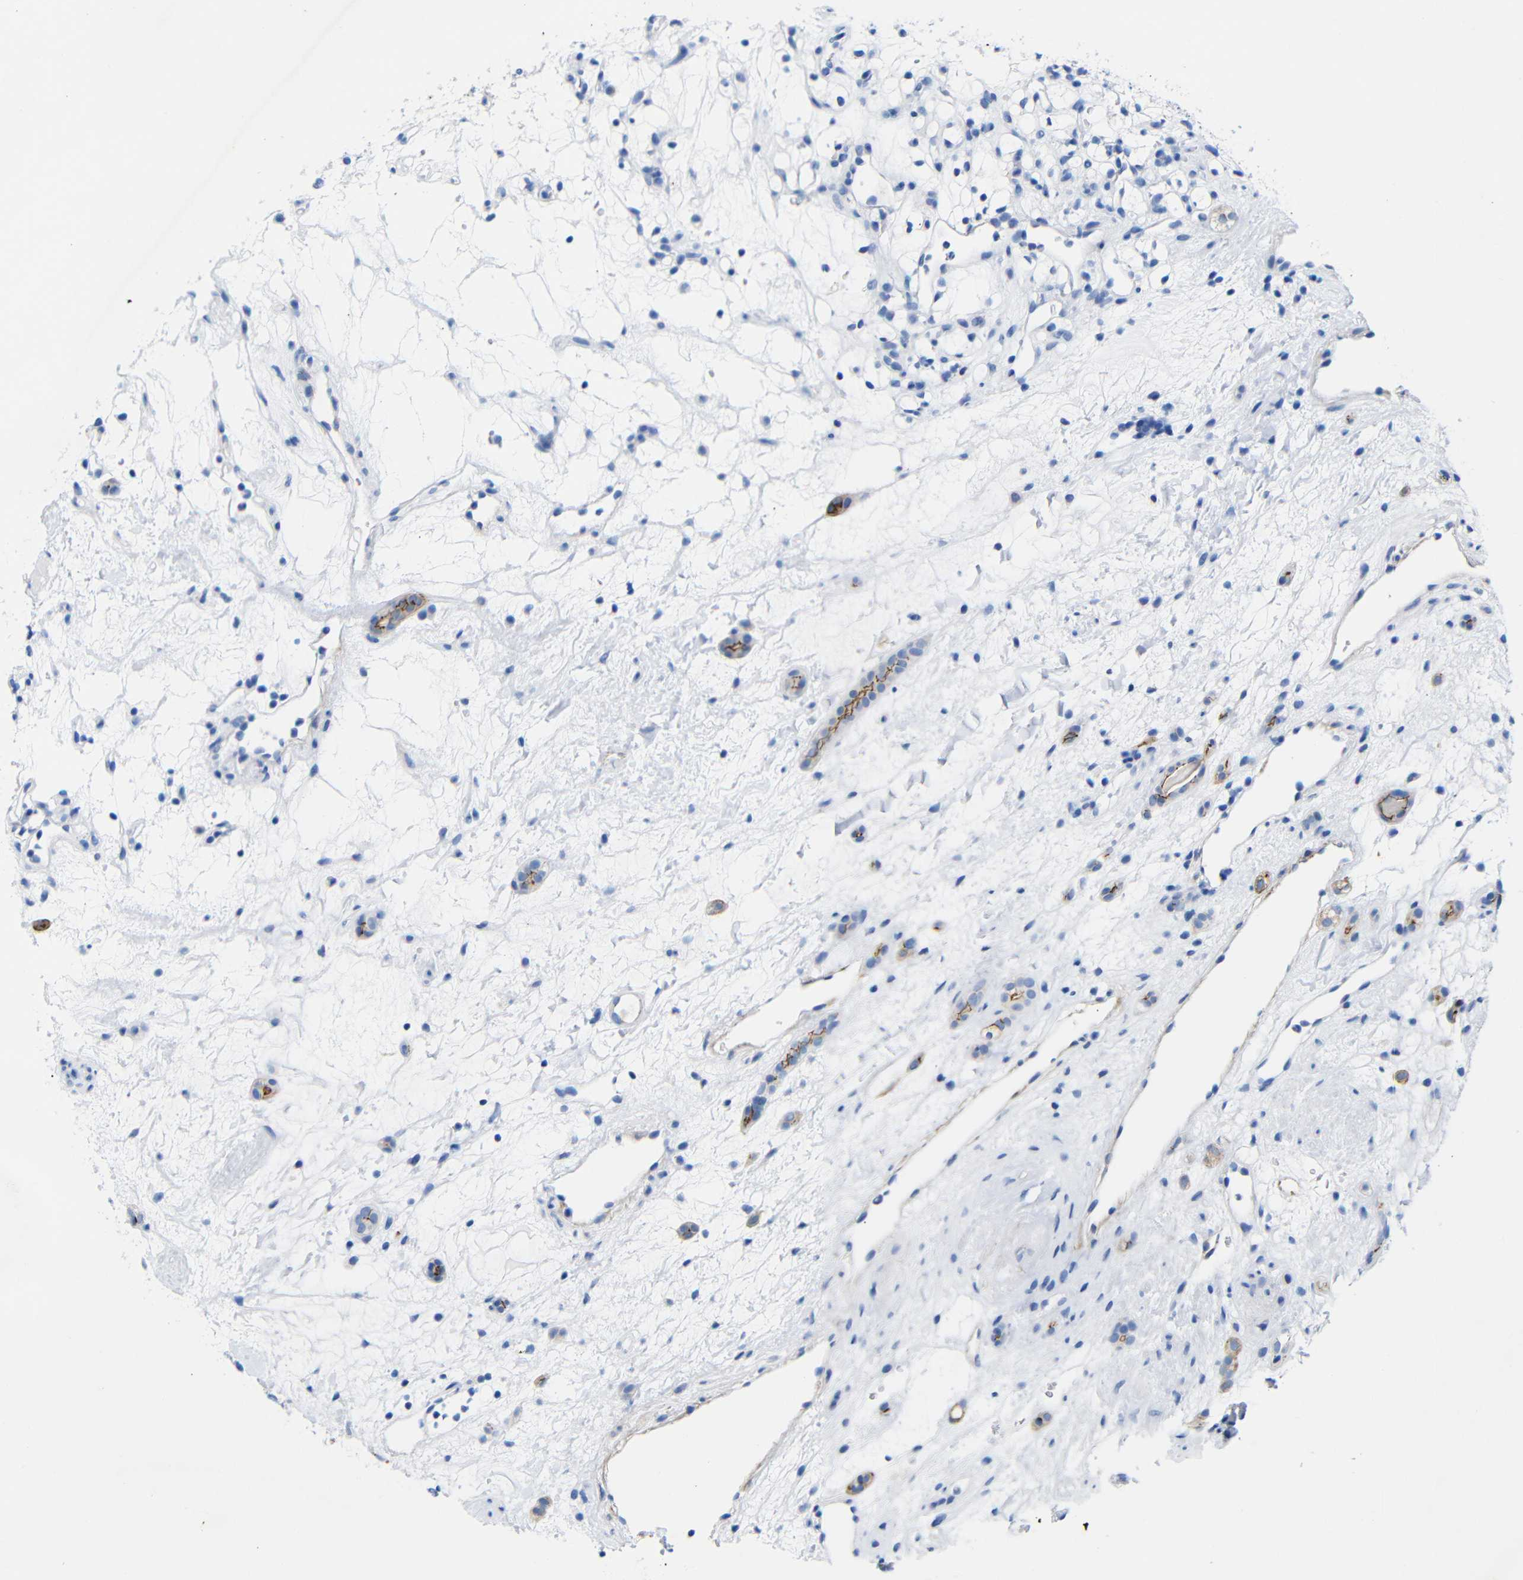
{"staining": {"intensity": "negative", "quantity": "none", "location": "none"}, "tissue": "renal cancer", "cell_type": "Tumor cells", "image_type": "cancer", "snomed": [{"axis": "morphology", "description": "Adenocarcinoma, NOS"}, {"axis": "topography", "description": "Kidney"}], "caption": "Tumor cells show no significant staining in renal adenocarcinoma.", "gene": "CGNL1", "patient": {"sex": "female", "age": 60}}